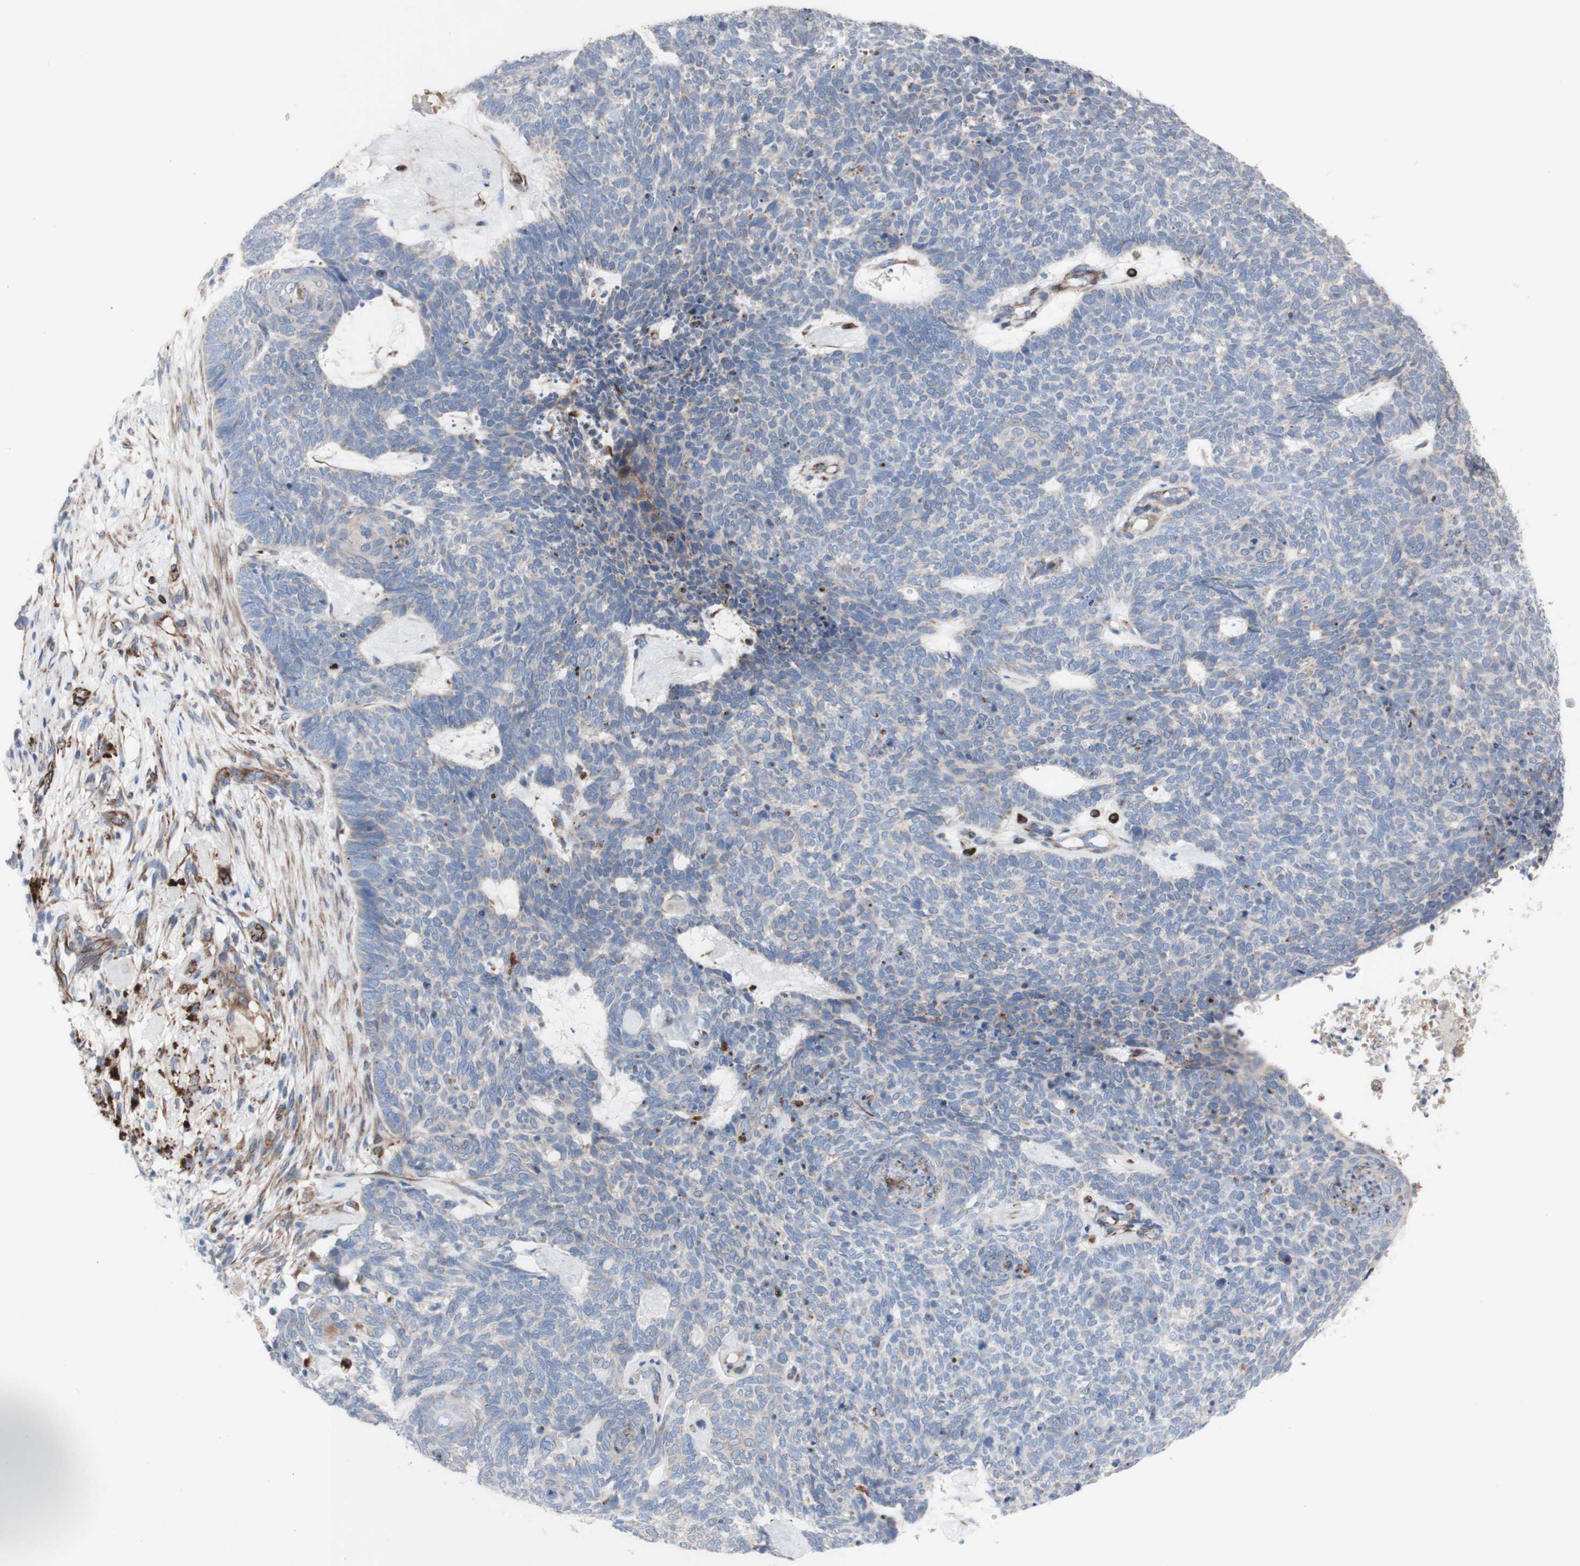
{"staining": {"intensity": "weak", "quantity": "<25%", "location": "cytoplasmic/membranous"}, "tissue": "skin cancer", "cell_type": "Tumor cells", "image_type": "cancer", "snomed": [{"axis": "morphology", "description": "Basal cell carcinoma"}, {"axis": "topography", "description": "Skin"}], "caption": "IHC photomicrograph of neoplastic tissue: skin cancer stained with DAB exhibits no significant protein positivity in tumor cells. (Immunohistochemistry (ihc), brightfield microscopy, high magnification).", "gene": "AGPAT5", "patient": {"sex": "female", "age": 84}}